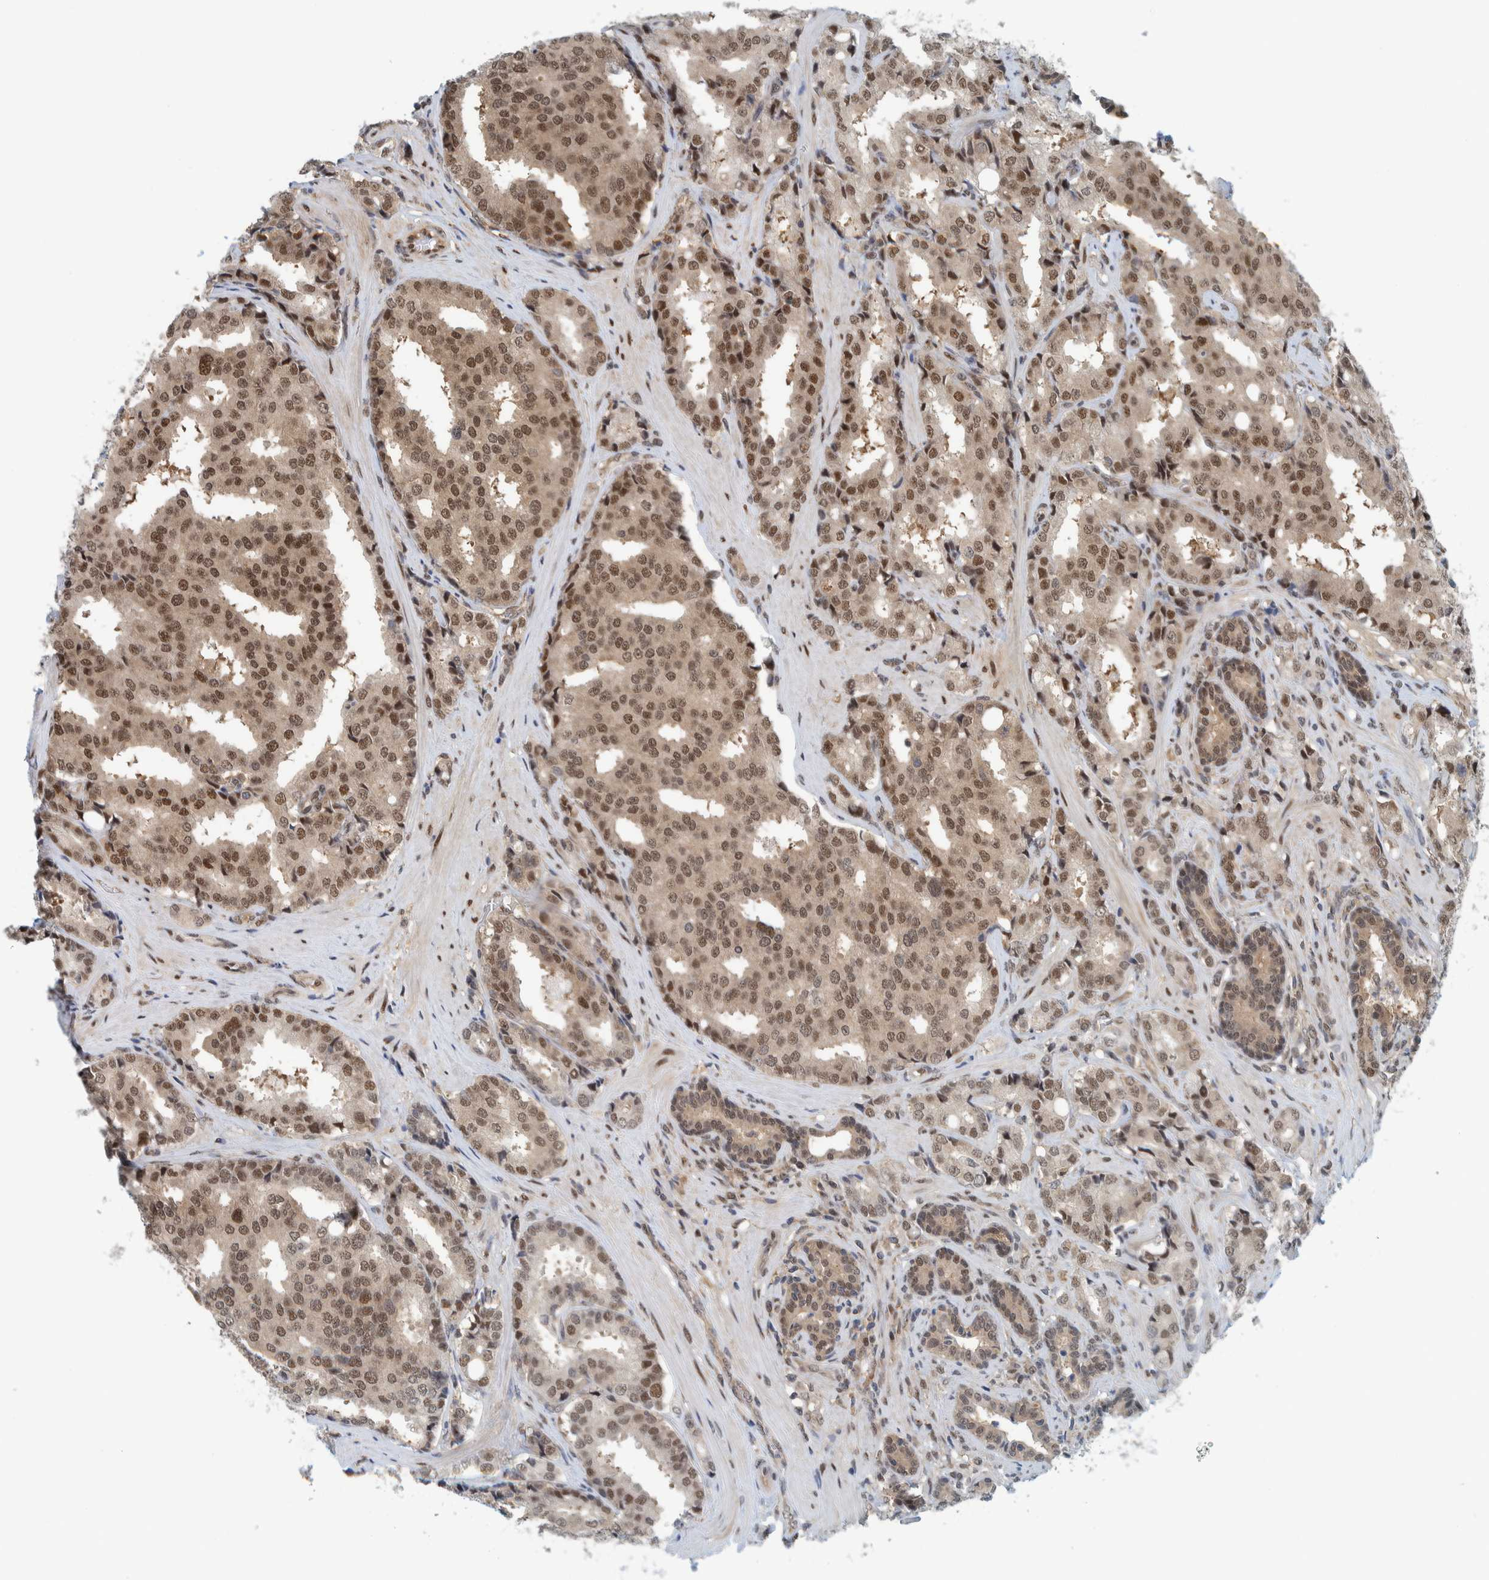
{"staining": {"intensity": "moderate", "quantity": ">75%", "location": "cytoplasmic/membranous,nuclear"}, "tissue": "prostate cancer", "cell_type": "Tumor cells", "image_type": "cancer", "snomed": [{"axis": "morphology", "description": "Adenocarcinoma, High grade"}, {"axis": "topography", "description": "Prostate"}], "caption": "Protein analysis of prostate cancer (high-grade adenocarcinoma) tissue exhibits moderate cytoplasmic/membranous and nuclear positivity in about >75% of tumor cells. The staining was performed using DAB (3,3'-diaminobenzidine), with brown indicating positive protein expression. Nuclei are stained blue with hematoxylin.", "gene": "COPS3", "patient": {"sex": "male", "age": 50}}